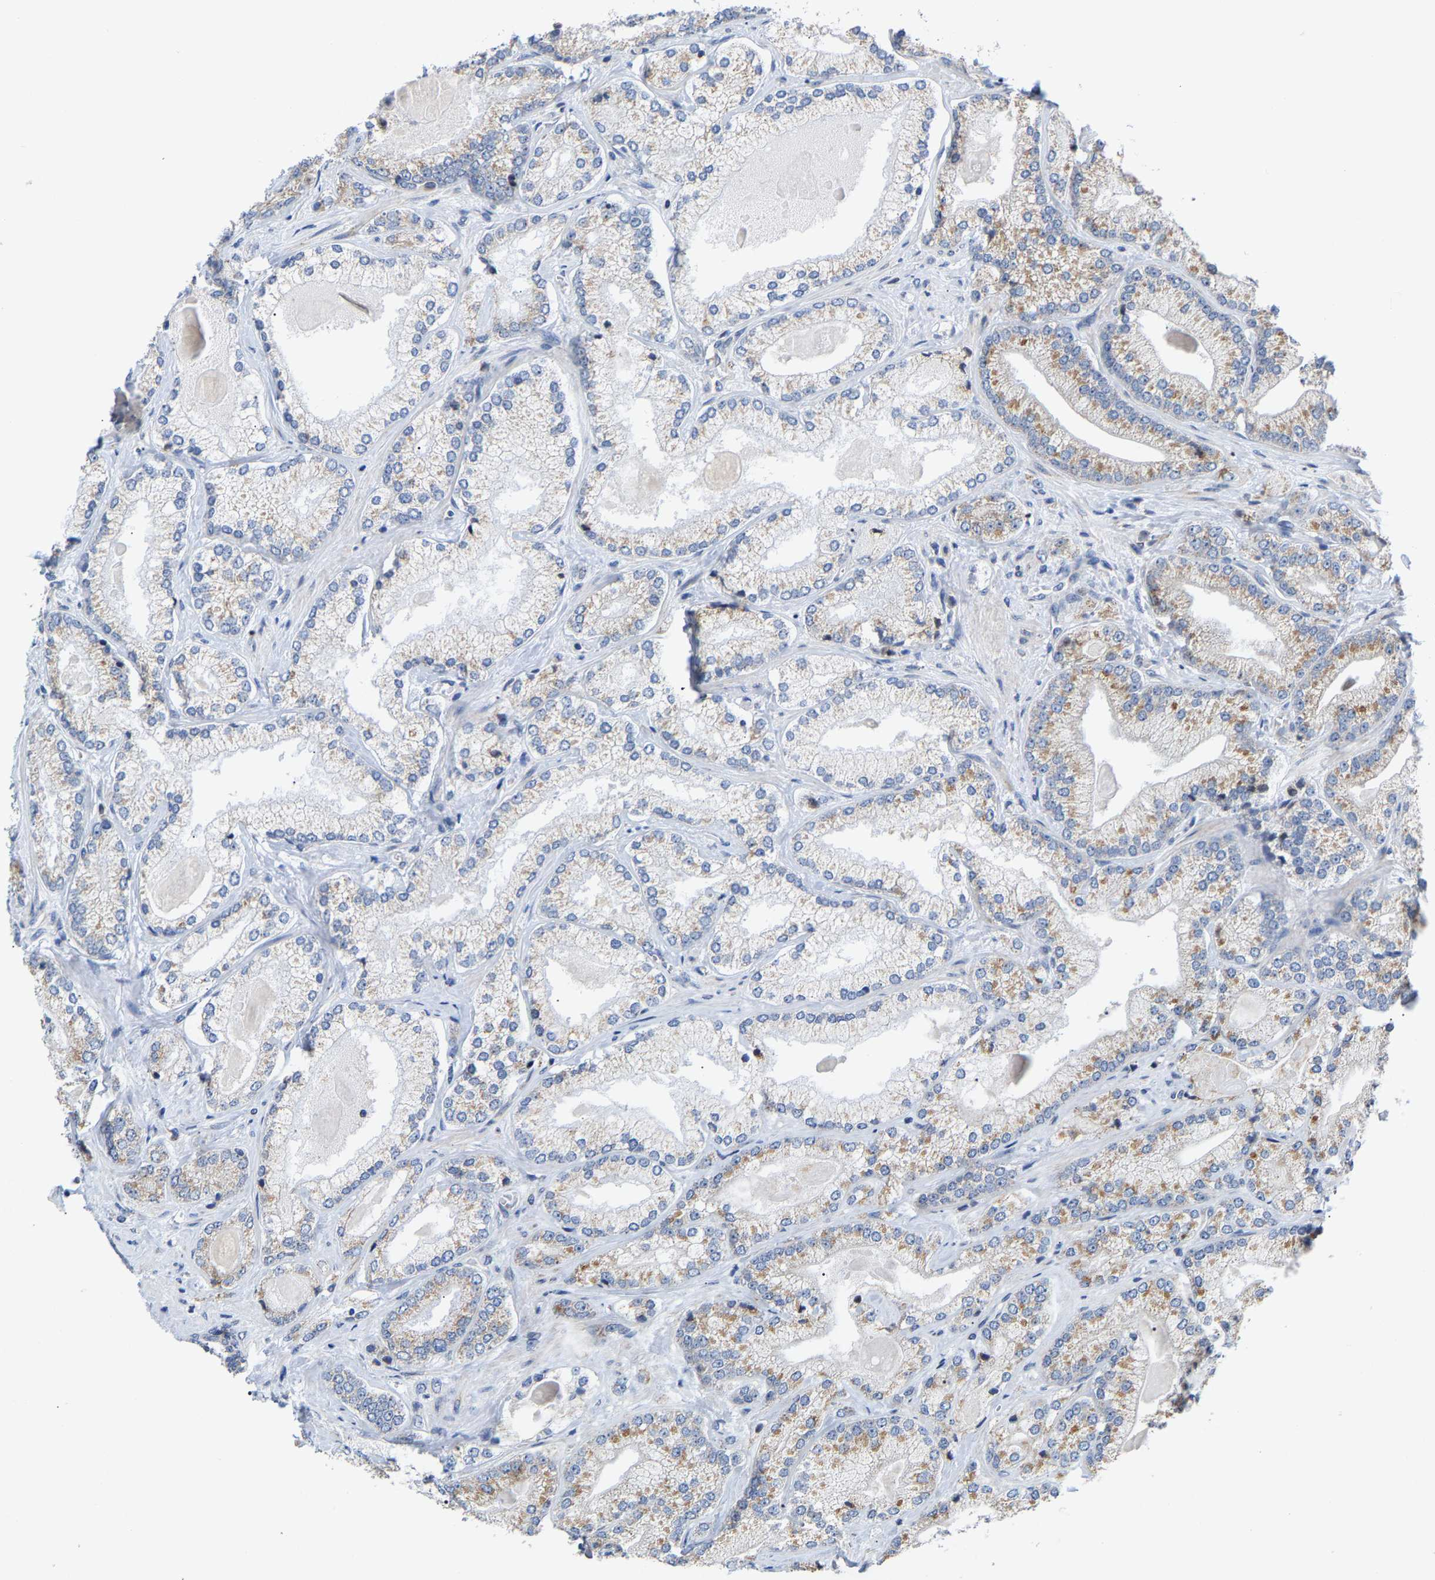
{"staining": {"intensity": "weak", "quantity": "25%-75%", "location": "cytoplasmic/membranous"}, "tissue": "prostate cancer", "cell_type": "Tumor cells", "image_type": "cancer", "snomed": [{"axis": "morphology", "description": "Adenocarcinoma, Low grade"}, {"axis": "topography", "description": "Prostate"}], "caption": "Immunohistochemical staining of human adenocarcinoma (low-grade) (prostate) displays low levels of weak cytoplasmic/membranous staining in about 25%-75% of tumor cells.", "gene": "PCNT", "patient": {"sex": "male", "age": 65}}